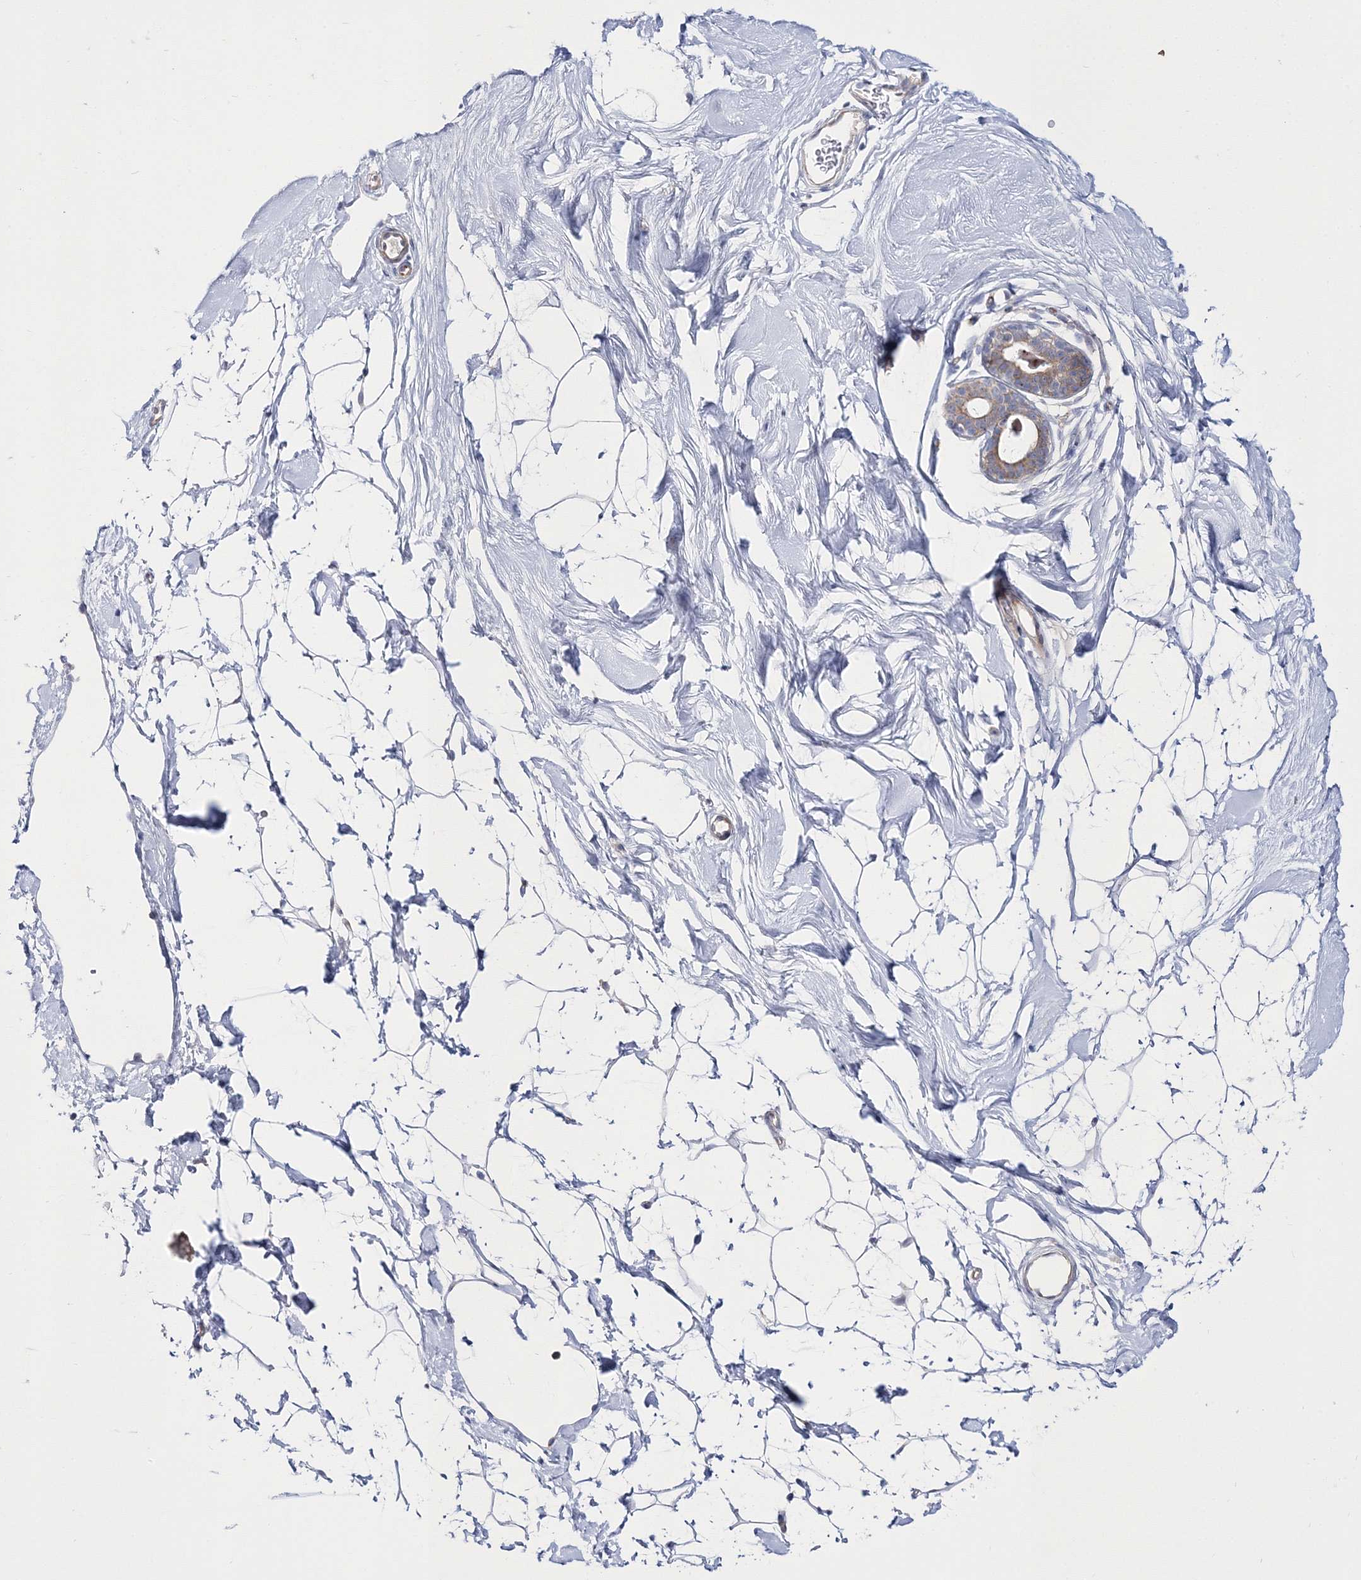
{"staining": {"intensity": "negative", "quantity": "none", "location": "none"}, "tissue": "breast", "cell_type": "Adipocytes", "image_type": "normal", "snomed": [{"axis": "morphology", "description": "Normal tissue, NOS"}, {"axis": "topography", "description": "Breast"}], "caption": "Breast stained for a protein using immunohistochemistry (IHC) reveals no staining adipocytes.", "gene": "ARHGAP32", "patient": {"sex": "female", "age": 26}}